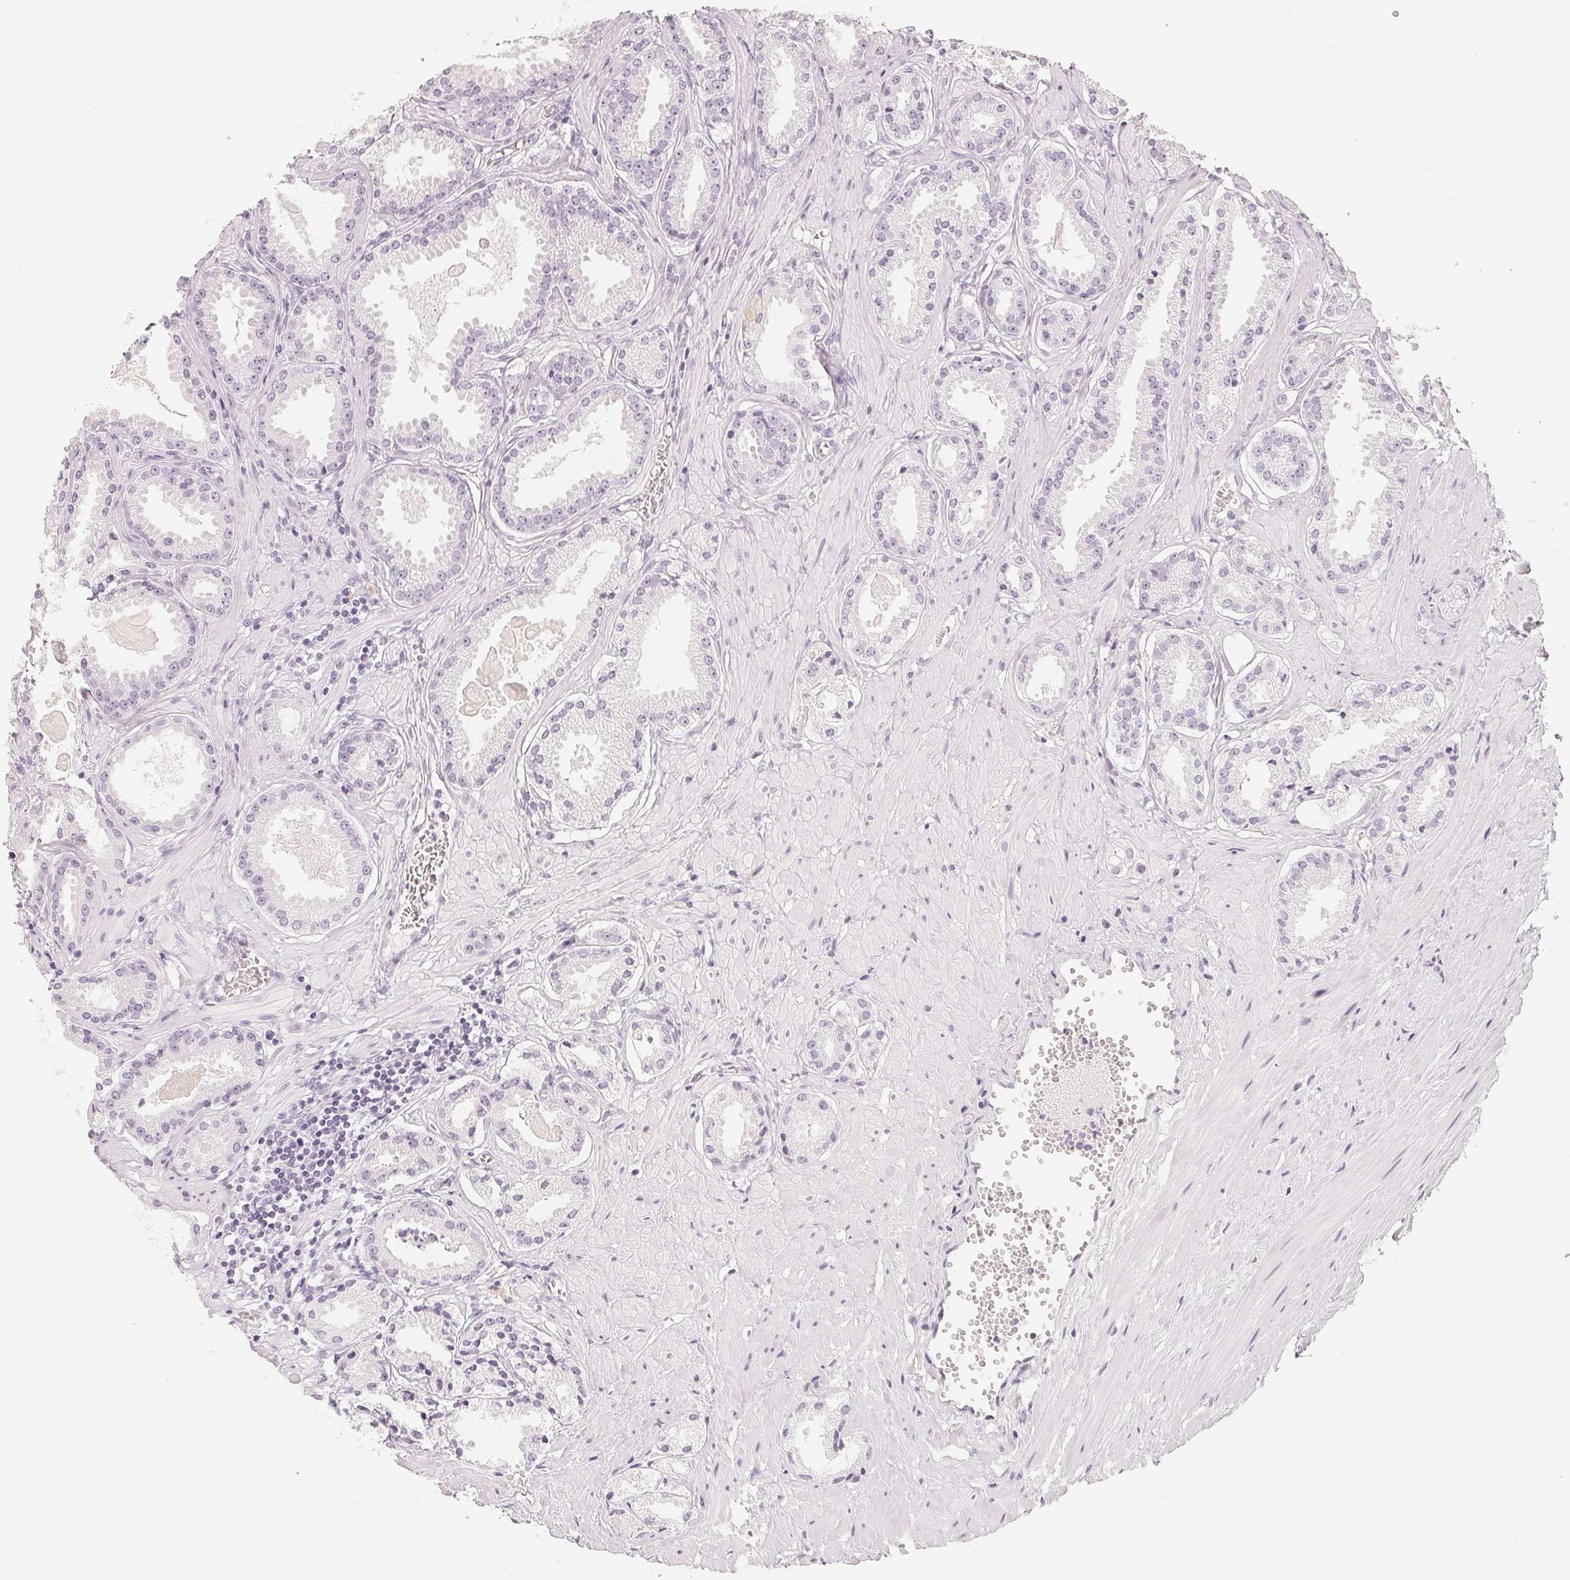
{"staining": {"intensity": "negative", "quantity": "none", "location": "none"}, "tissue": "prostate cancer", "cell_type": "Tumor cells", "image_type": "cancer", "snomed": [{"axis": "morphology", "description": "Adenocarcinoma, NOS"}, {"axis": "morphology", "description": "Adenocarcinoma, Low grade"}, {"axis": "topography", "description": "Prostate"}], "caption": "High power microscopy image of an IHC image of prostate cancer (low-grade adenocarcinoma), revealing no significant expression in tumor cells.", "gene": "SLC22A8", "patient": {"sex": "male", "age": 64}}